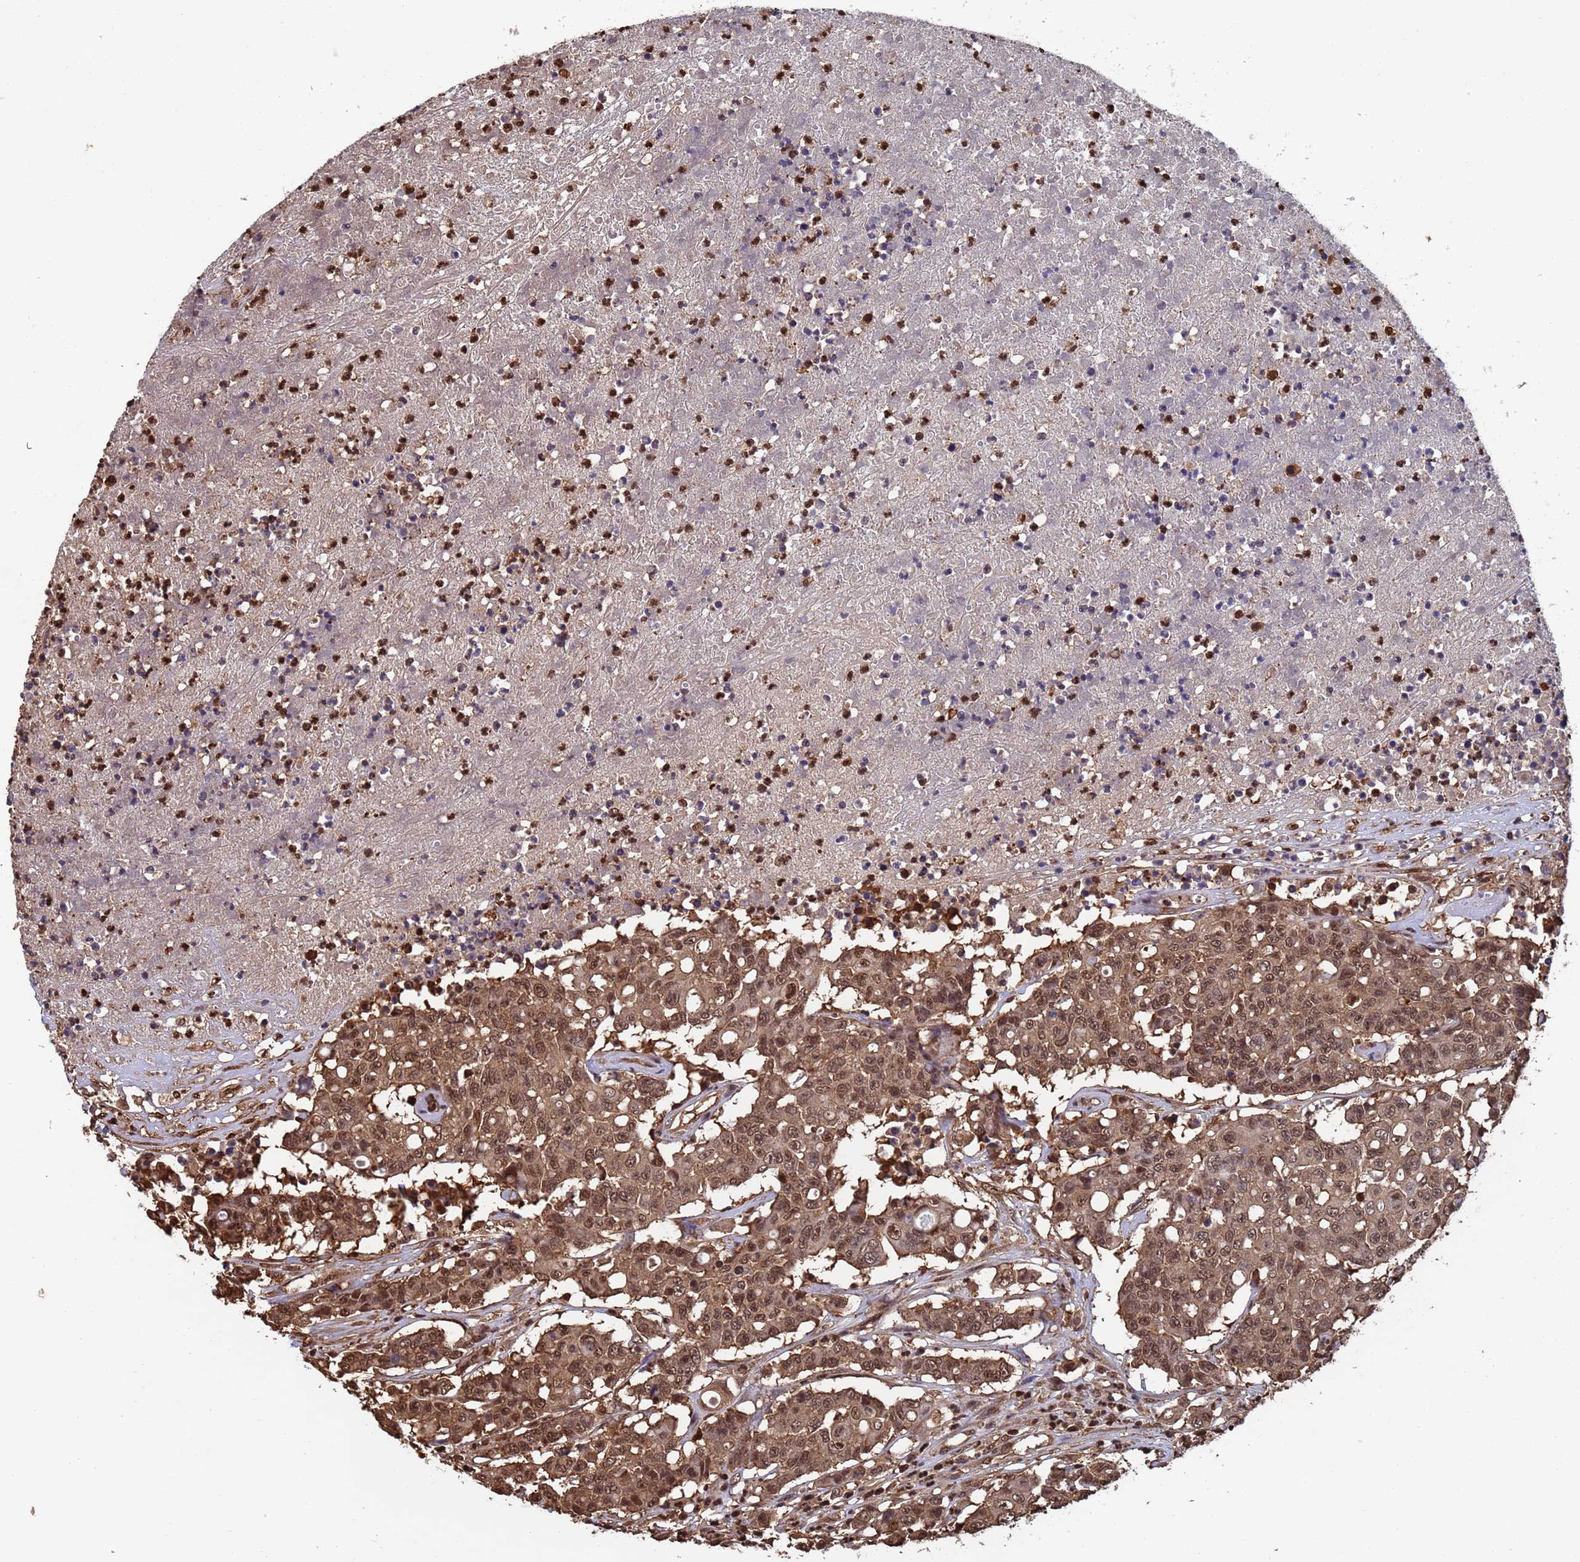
{"staining": {"intensity": "moderate", "quantity": ">75%", "location": "cytoplasmic/membranous,nuclear"}, "tissue": "colorectal cancer", "cell_type": "Tumor cells", "image_type": "cancer", "snomed": [{"axis": "morphology", "description": "Adenocarcinoma, NOS"}, {"axis": "topography", "description": "Colon"}], "caption": "Moderate cytoplasmic/membranous and nuclear protein positivity is present in approximately >75% of tumor cells in adenocarcinoma (colorectal). Using DAB (3,3'-diaminobenzidine) (brown) and hematoxylin (blue) stains, captured at high magnification using brightfield microscopy.", "gene": "SUMO4", "patient": {"sex": "male", "age": 51}}